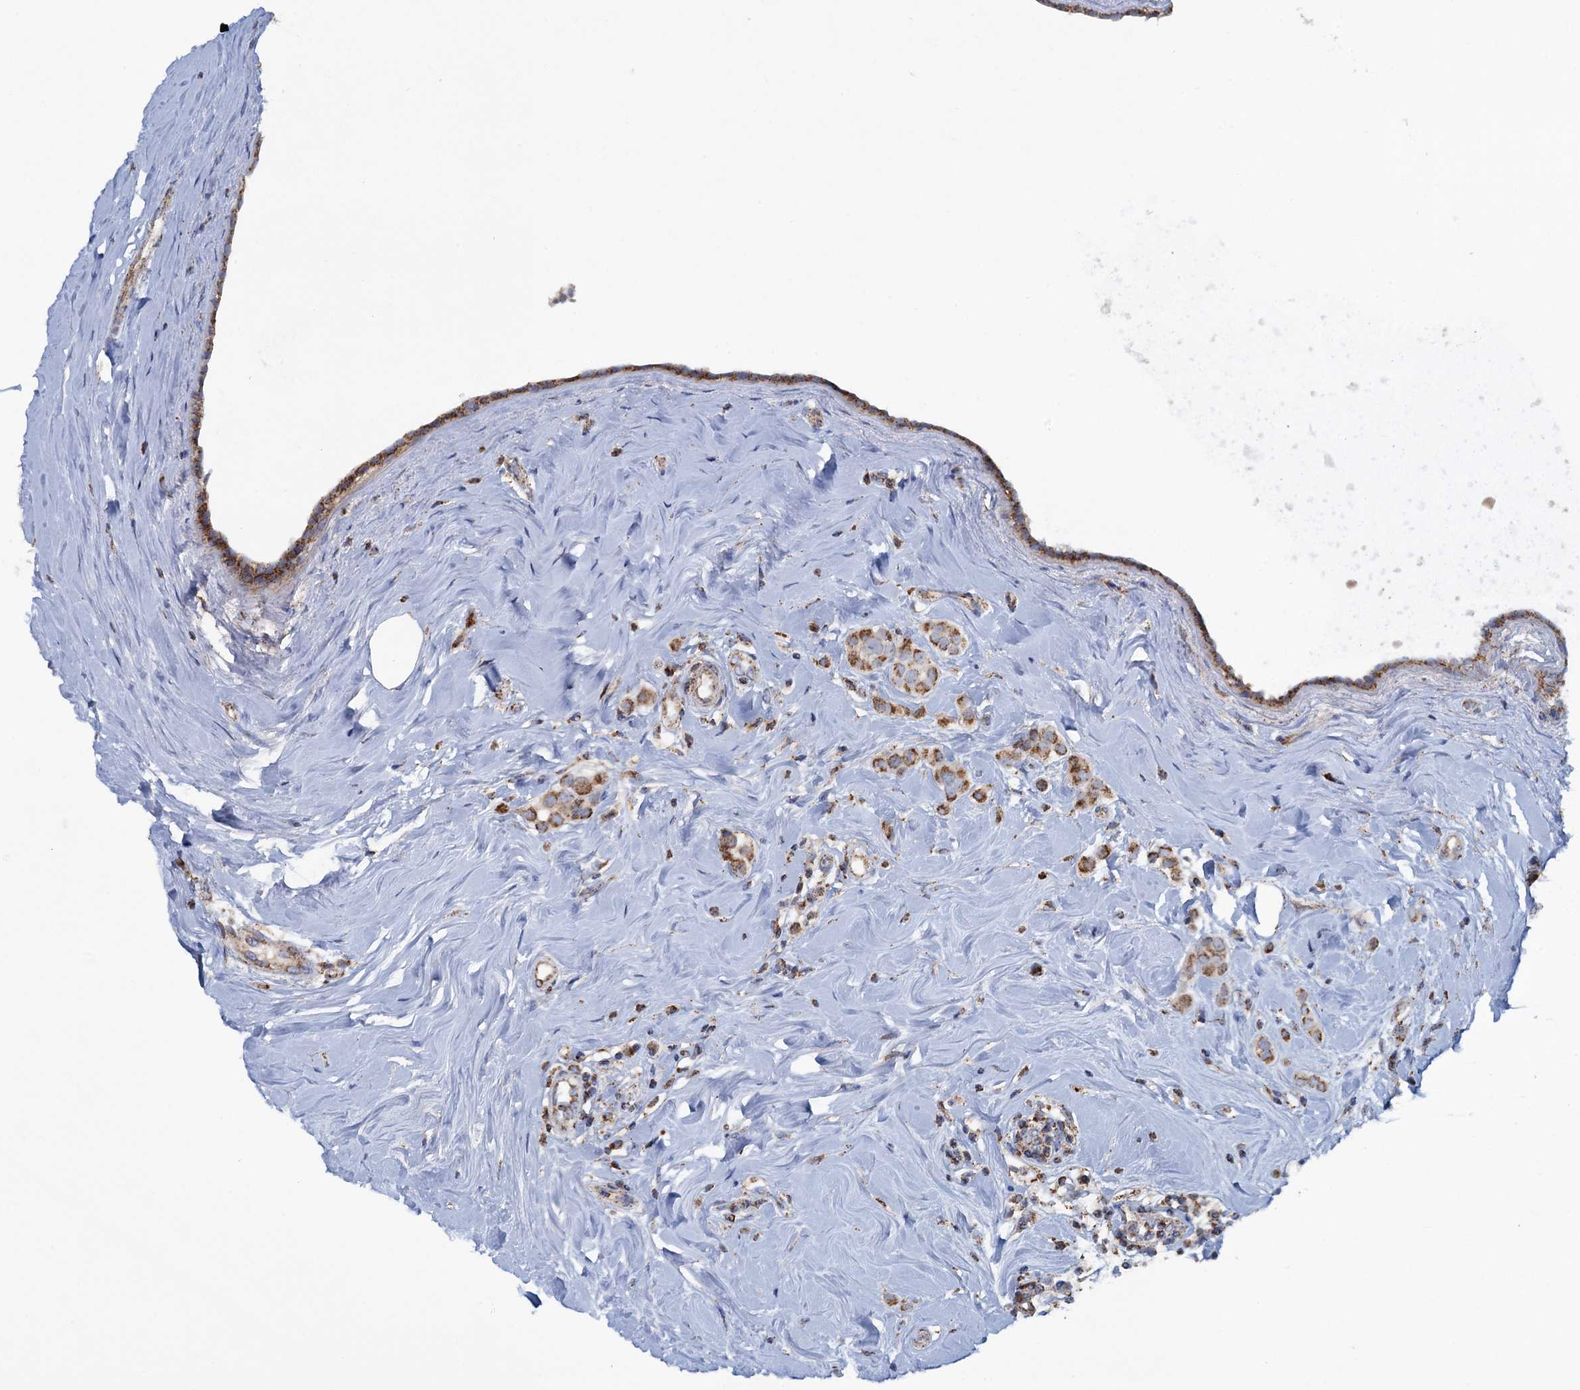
{"staining": {"intensity": "moderate", "quantity": ">75%", "location": "cytoplasmic/membranous"}, "tissue": "breast cancer", "cell_type": "Tumor cells", "image_type": "cancer", "snomed": [{"axis": "morphology", "description": "Lobular carcinoma"}, {"axis": "topography", "description": "Breast"}], "caption": "This photomicrograph displays immunohistochemistry (IHC) staining of human breast cancer, with medium moderate cytoplasmic/membranous staining in about >75% of tumor cells.", "gene": "GTPBP3", "patient": {"sex": "female", "age": 47}}